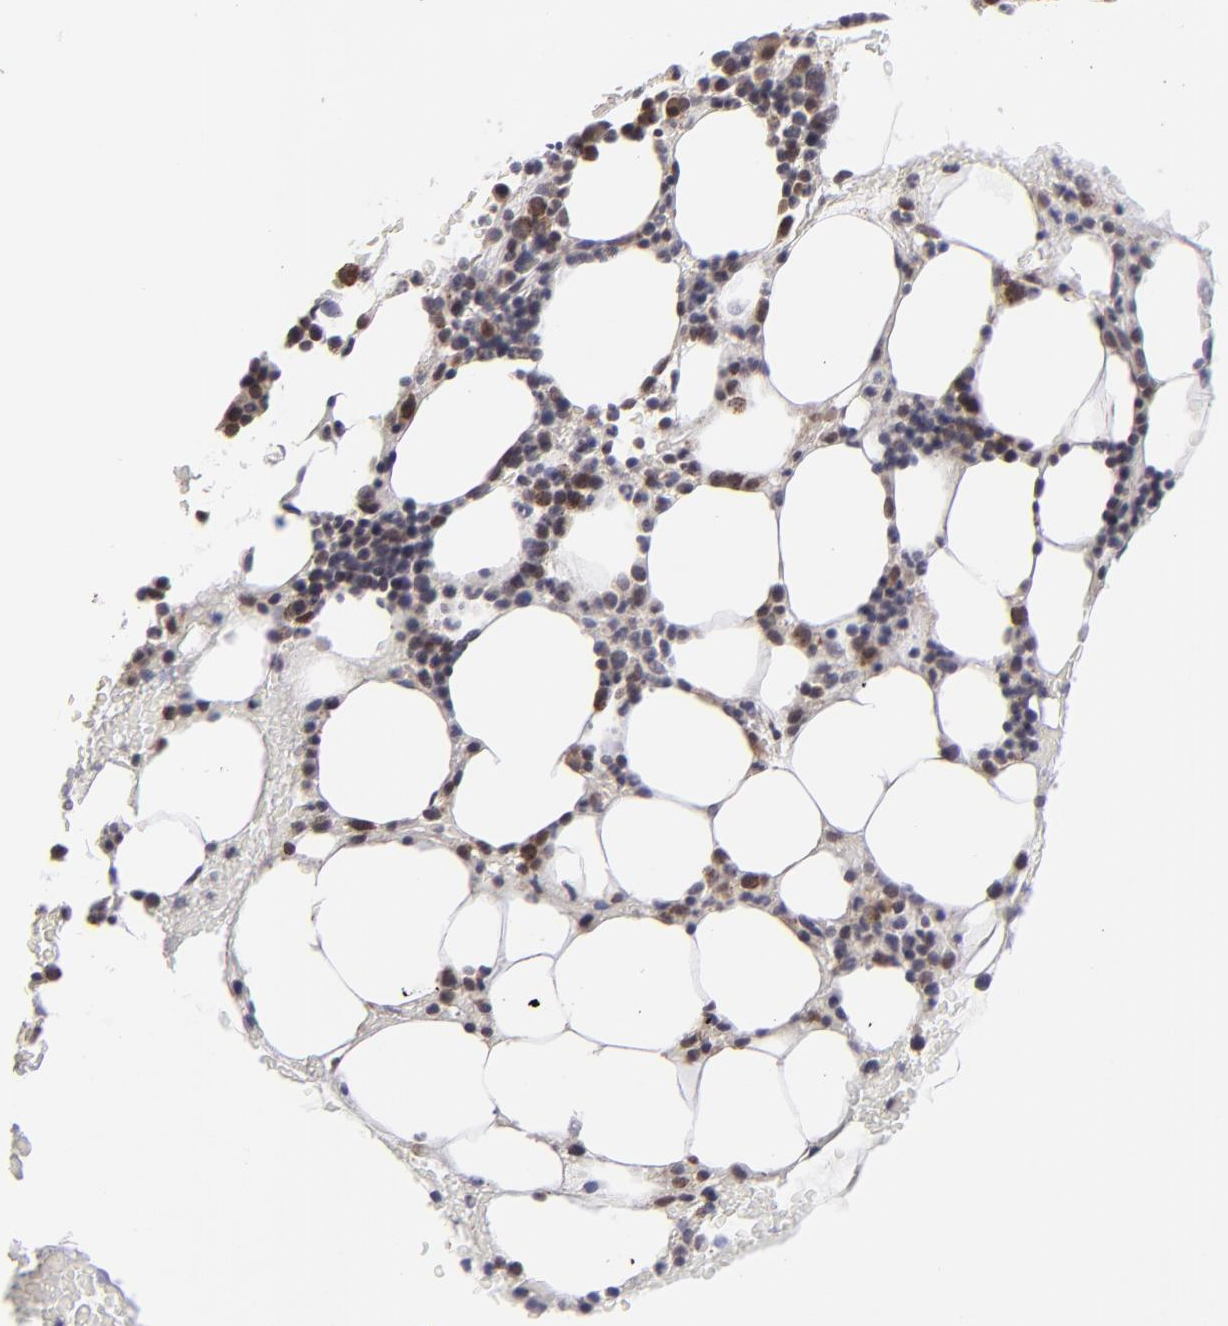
{"staining": {"intensity": "weak", "quantity": "<25%", "location": "nuclear"}, "tissue": "bone marrow", "cell_type": "Hematopoietic cells", "image_type": "normal", "snomed": [{"axis": "morphology", "description": "Normal tissue, NOS"}, {"axis": "topography", "description": "Bone marrow"}], "caption": "Hematopoietic cells show no significant protein expression in benign bone marrow. (Brightfield microscopy of DAB (3,3'-diaminobenzidine) IHC at high magnification).", "gene": "SLC15A1", "patient": {"sex": "female", "age": 84}}